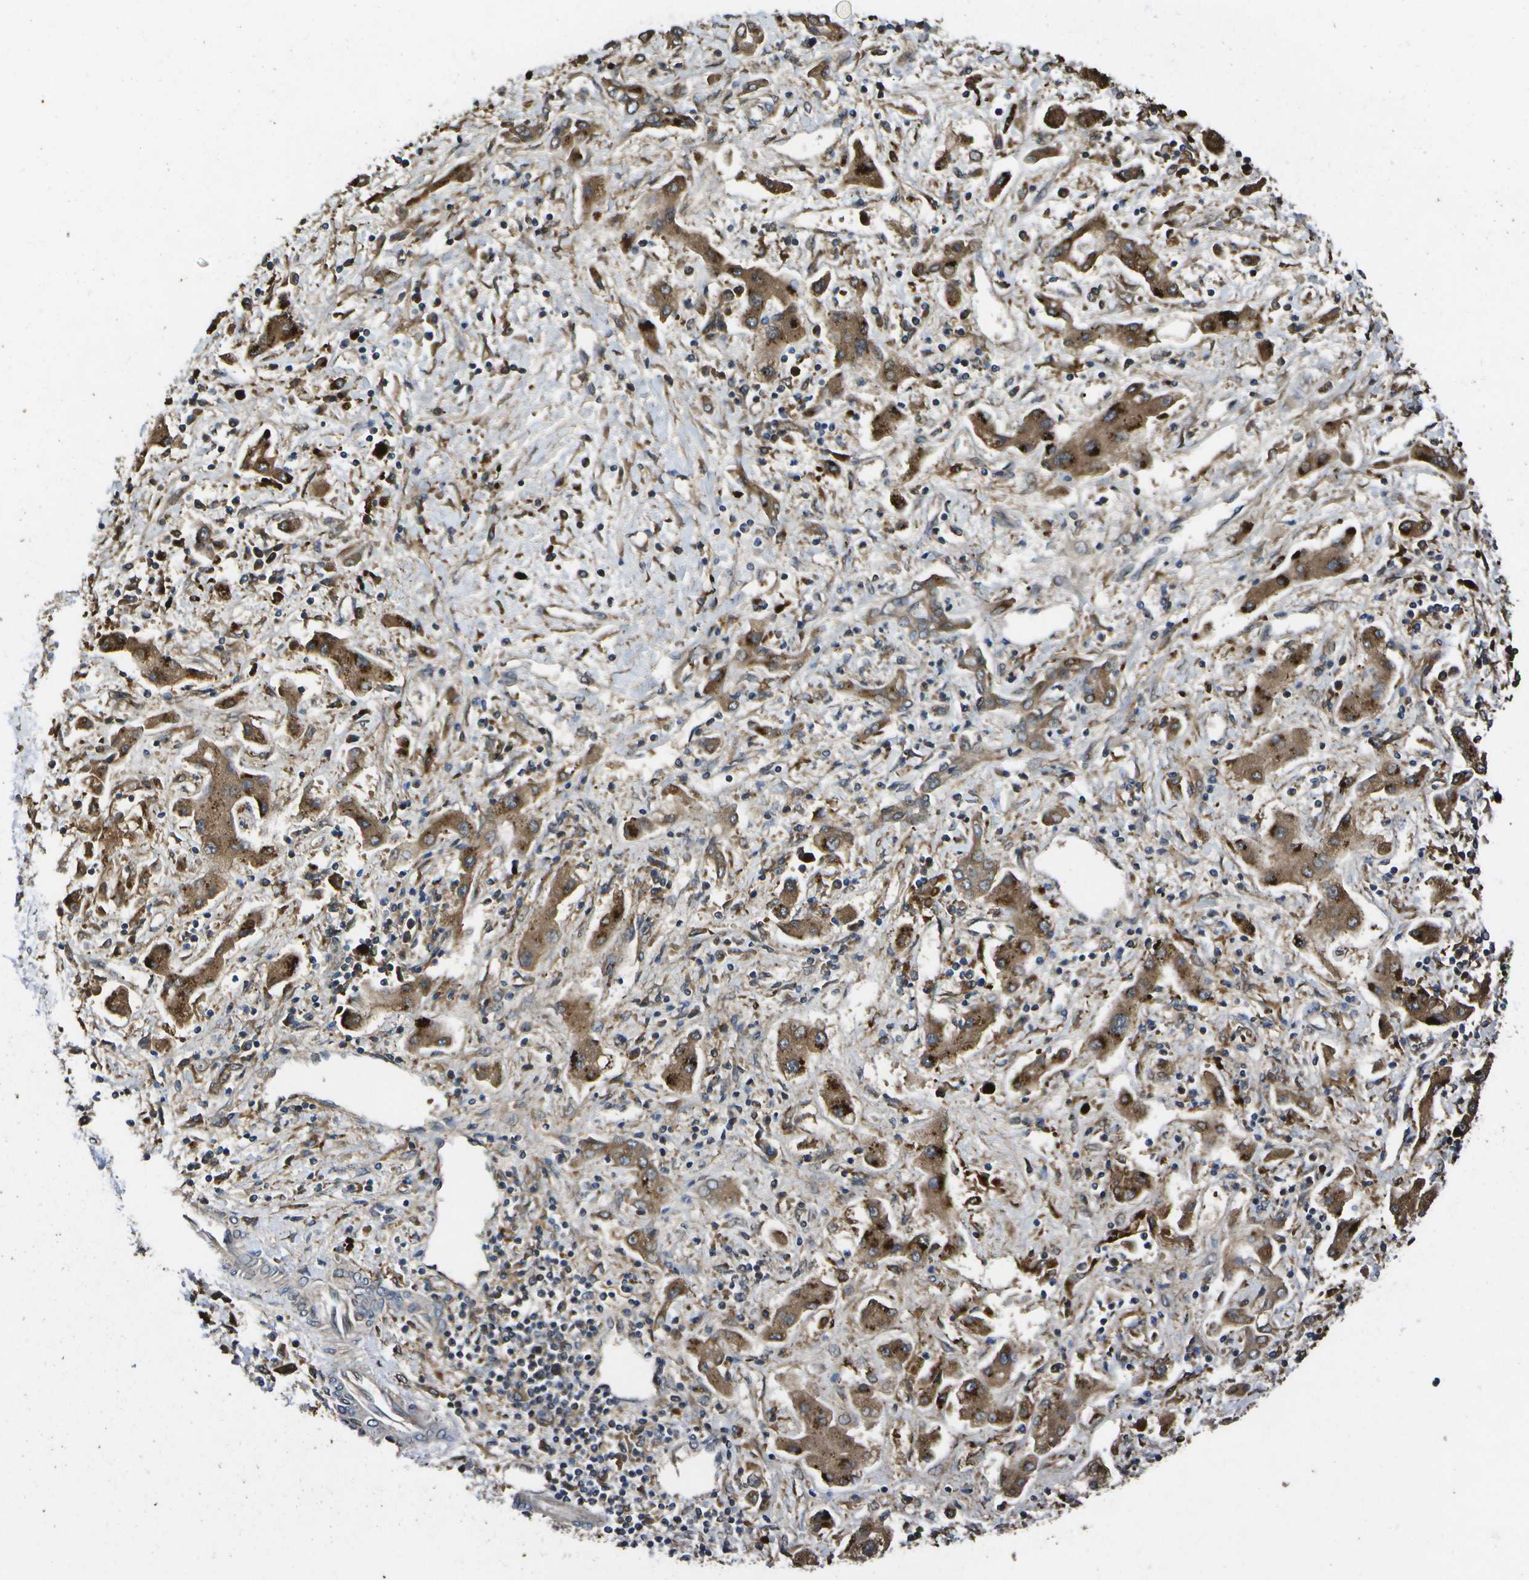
{"staining": {"intensity": "moderate", "quantity": ">75%", "location": "cytoplasmic/membranous"}, "tissue": "liver cancer", "cell_type": "Tumor cells", "image_type": "cancer", "snomed": [{"axis": "morphology", "description": "Cholangiocarcinoma"}, {"axis": "topography", "description": "Liver"}], "caption": "Moderate cytoplasmic/membranous expression for a protein is seen in about >75% of tumor cells of cholangiocarcinoma (liver) using IHC.", "gene": "HFE", "patient": {"sex": "male", "age": 50}}